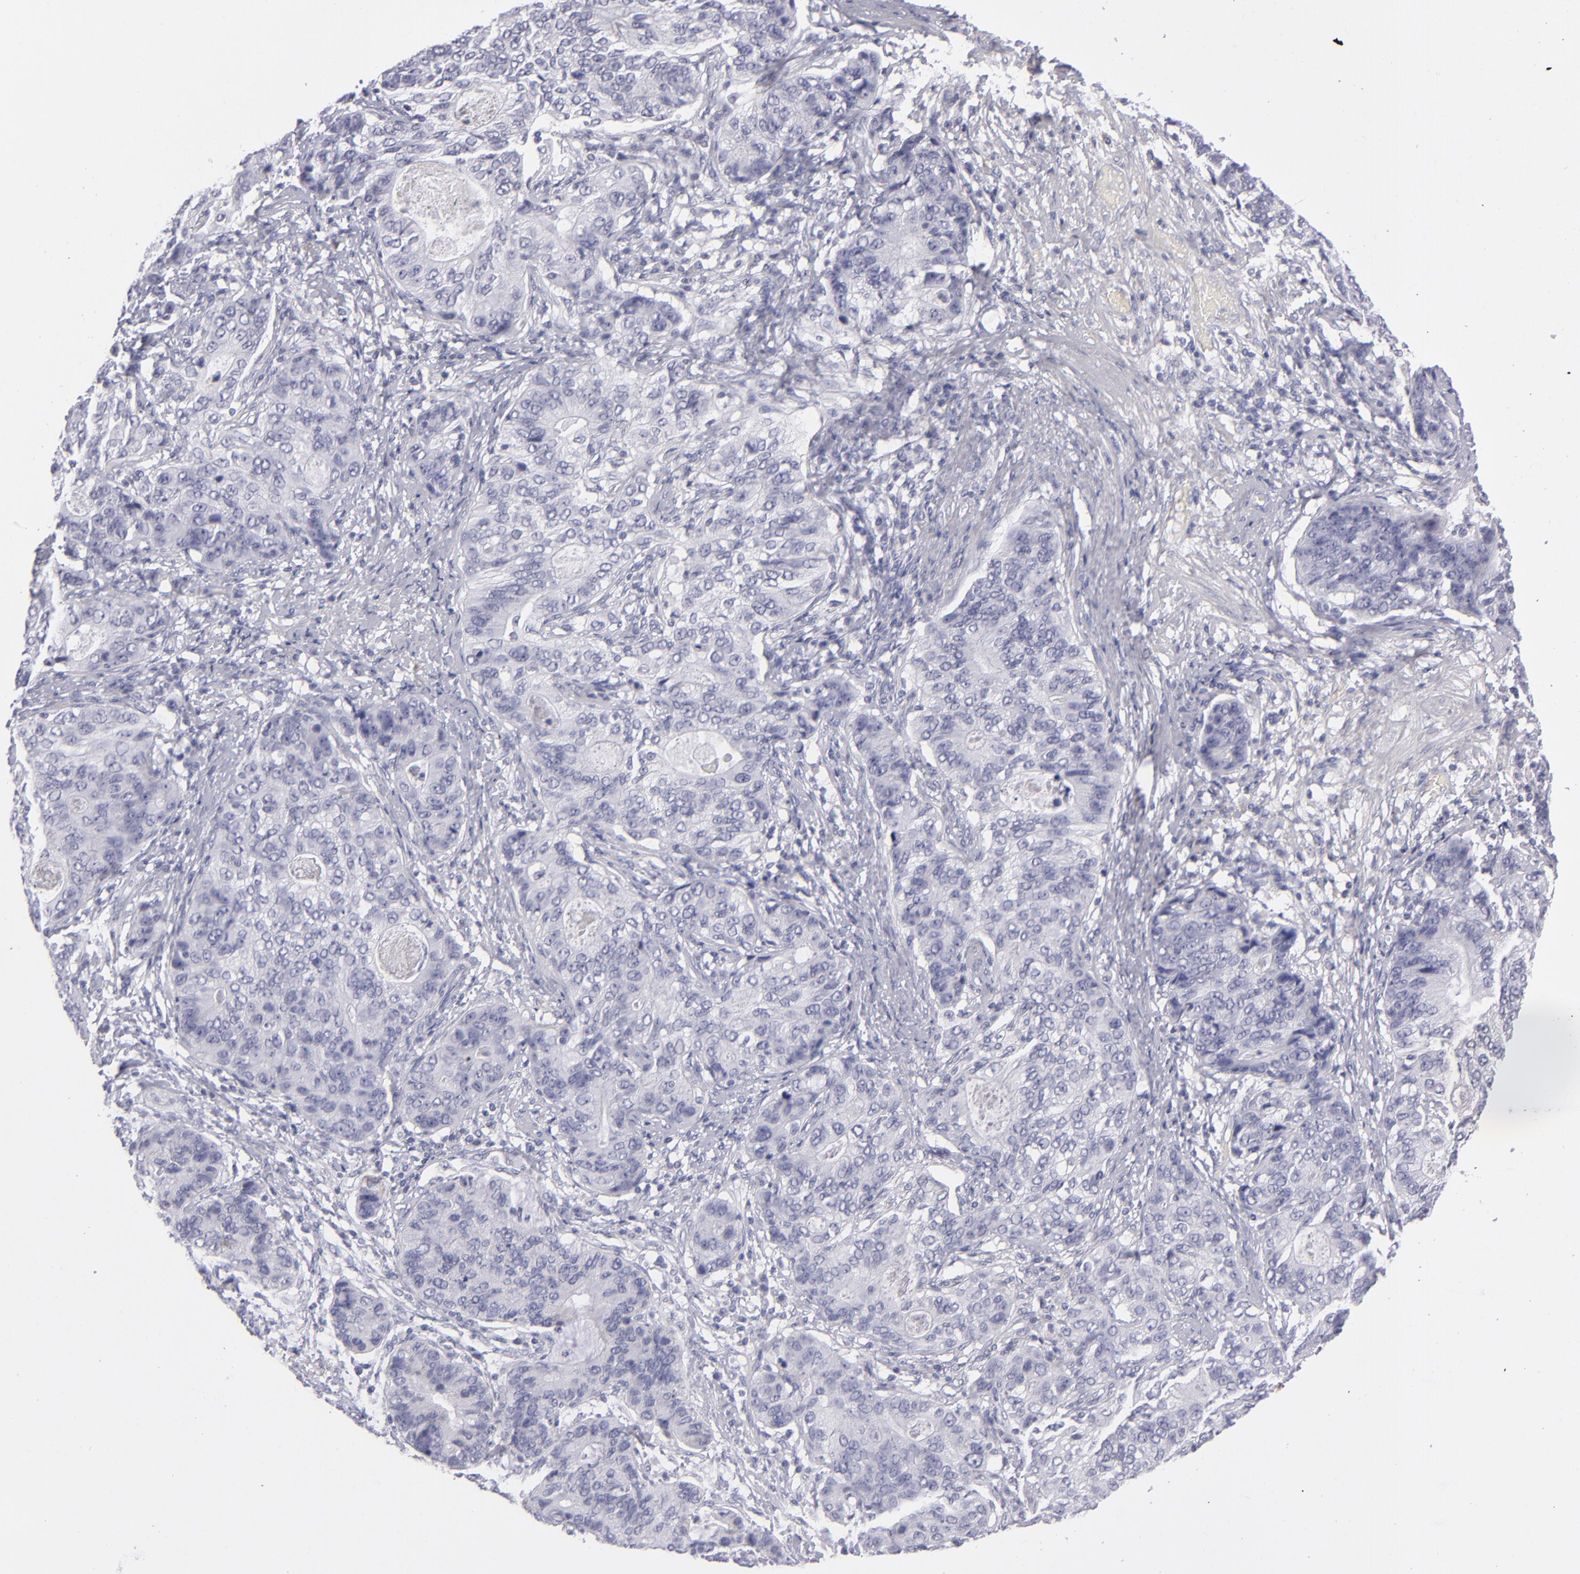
{"staining": {"intensity": "negative", "quantity": "none", "location": "none"}, "tissue": "stomach cancer", "cell_type": "Tumor cells", "image_type": "cancer", "snomed": [{"axis": "morphology", "description": "Adenocarcinoma, NOS"}, {"axis": "topography", "description": "Esophagus"}, {"axis": "topography", "description": "Stomach"}], "caption": "Immunohistochemistry photomicrograph of stomach cancer stained for a protein (brown), which demonstrates no expression in tumor cells. (DAB (3,3'-diaminobenzidine) IHC visualized using brightfield microscopy, high magnification).", "gene": "ITGB4", "patient": {"sex": "male", "age": 74}}